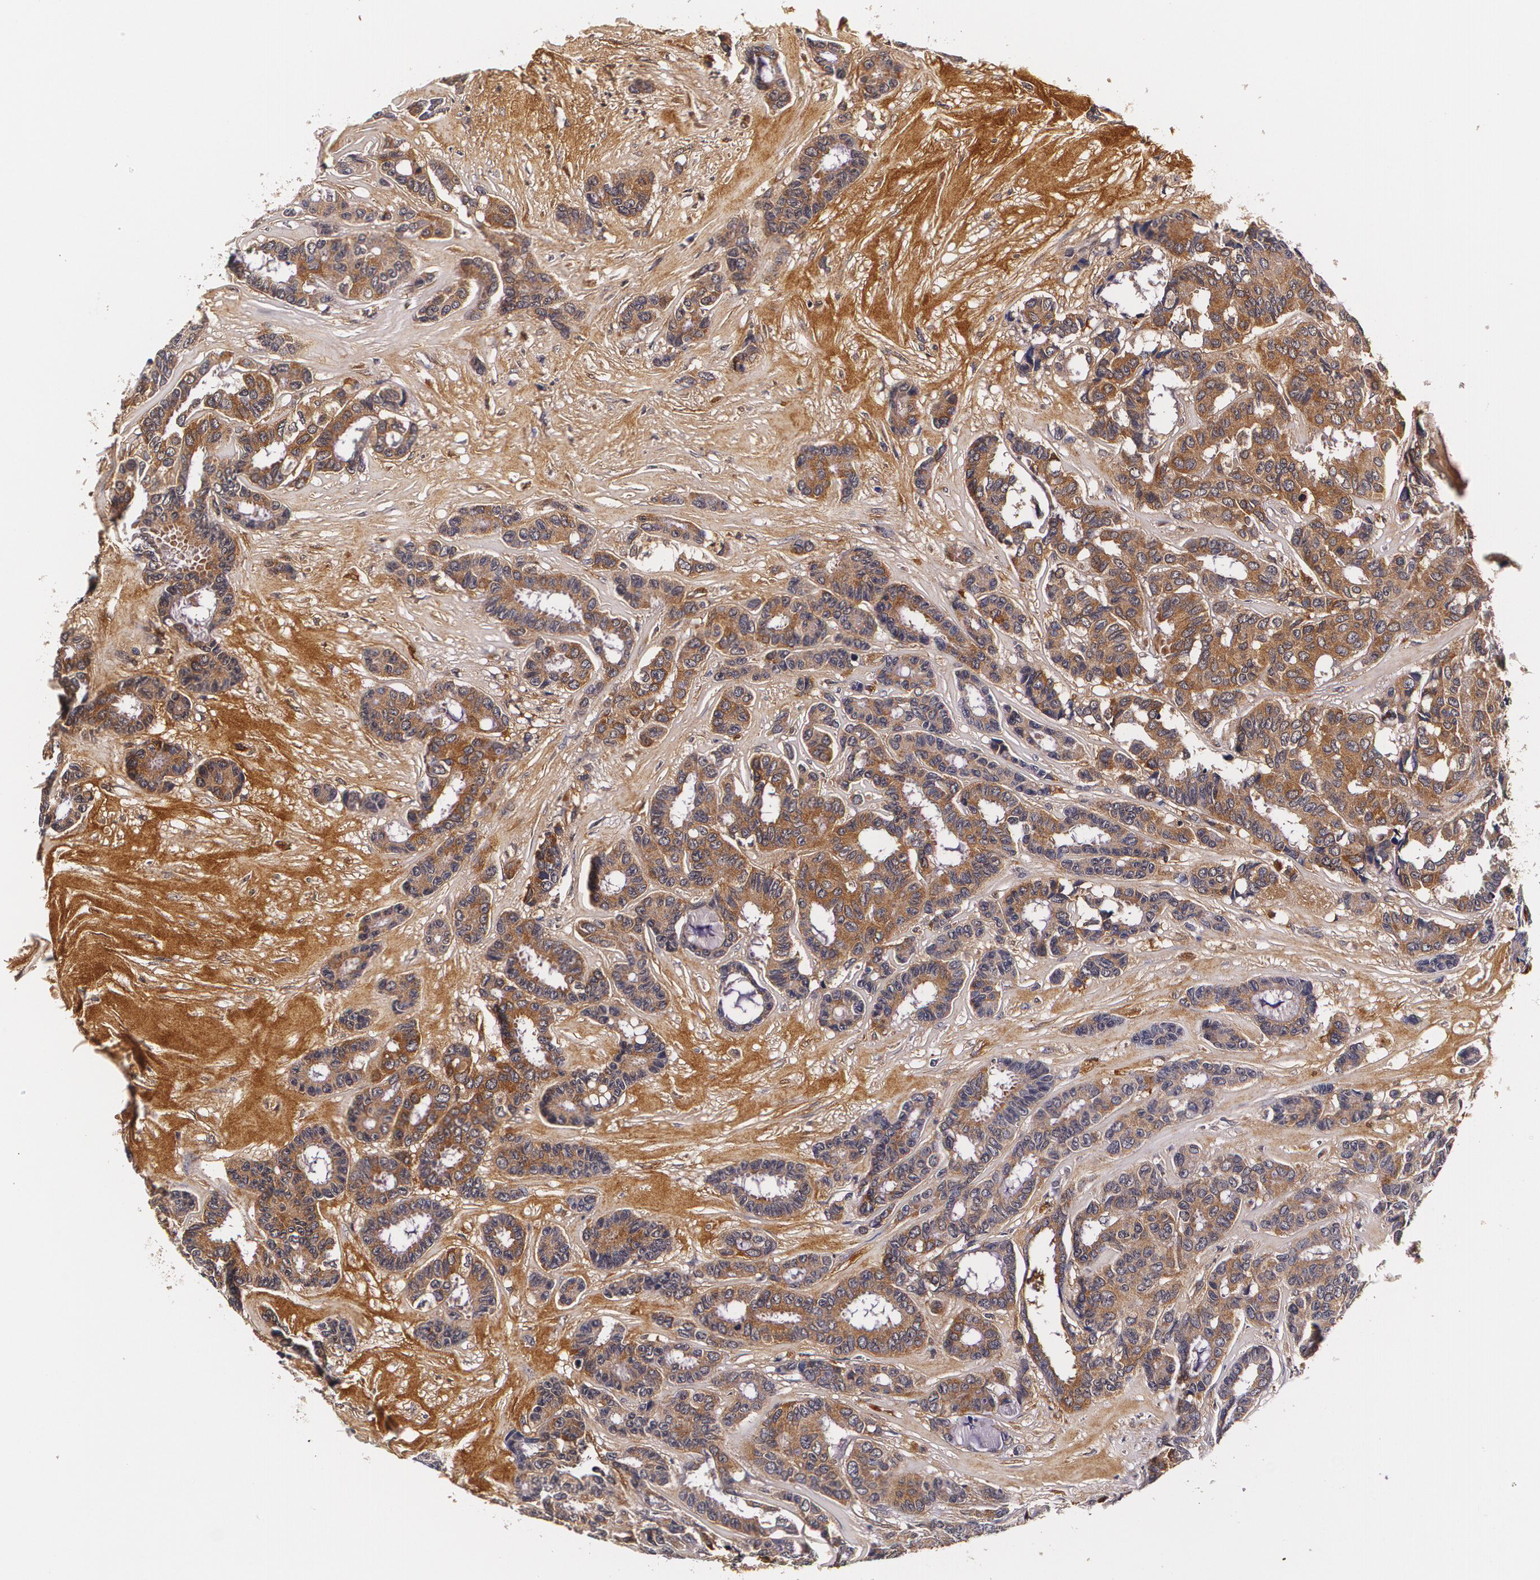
{"staining": {"intensity": "moderate", "quantity": ">75%", "location": "cytoplasmic/membranous"}, "tissue": "breast cancer", "cell_type": "Tumor cells", "image_type": "cancer", "snomed": [{"axis": "morphology", "description": "Duct carcinoma"}, {"axis": "topography", "description": "Breast"}], "caption": "Breast infiltrating ductal carcinoma was stained to show a protein in brown. There is medium levels of moderate cytoplasmic/membranous positivity in about >75% of tumor cells.", "gene": "TTR", "patient": {"sex": "female", "age": 87}}